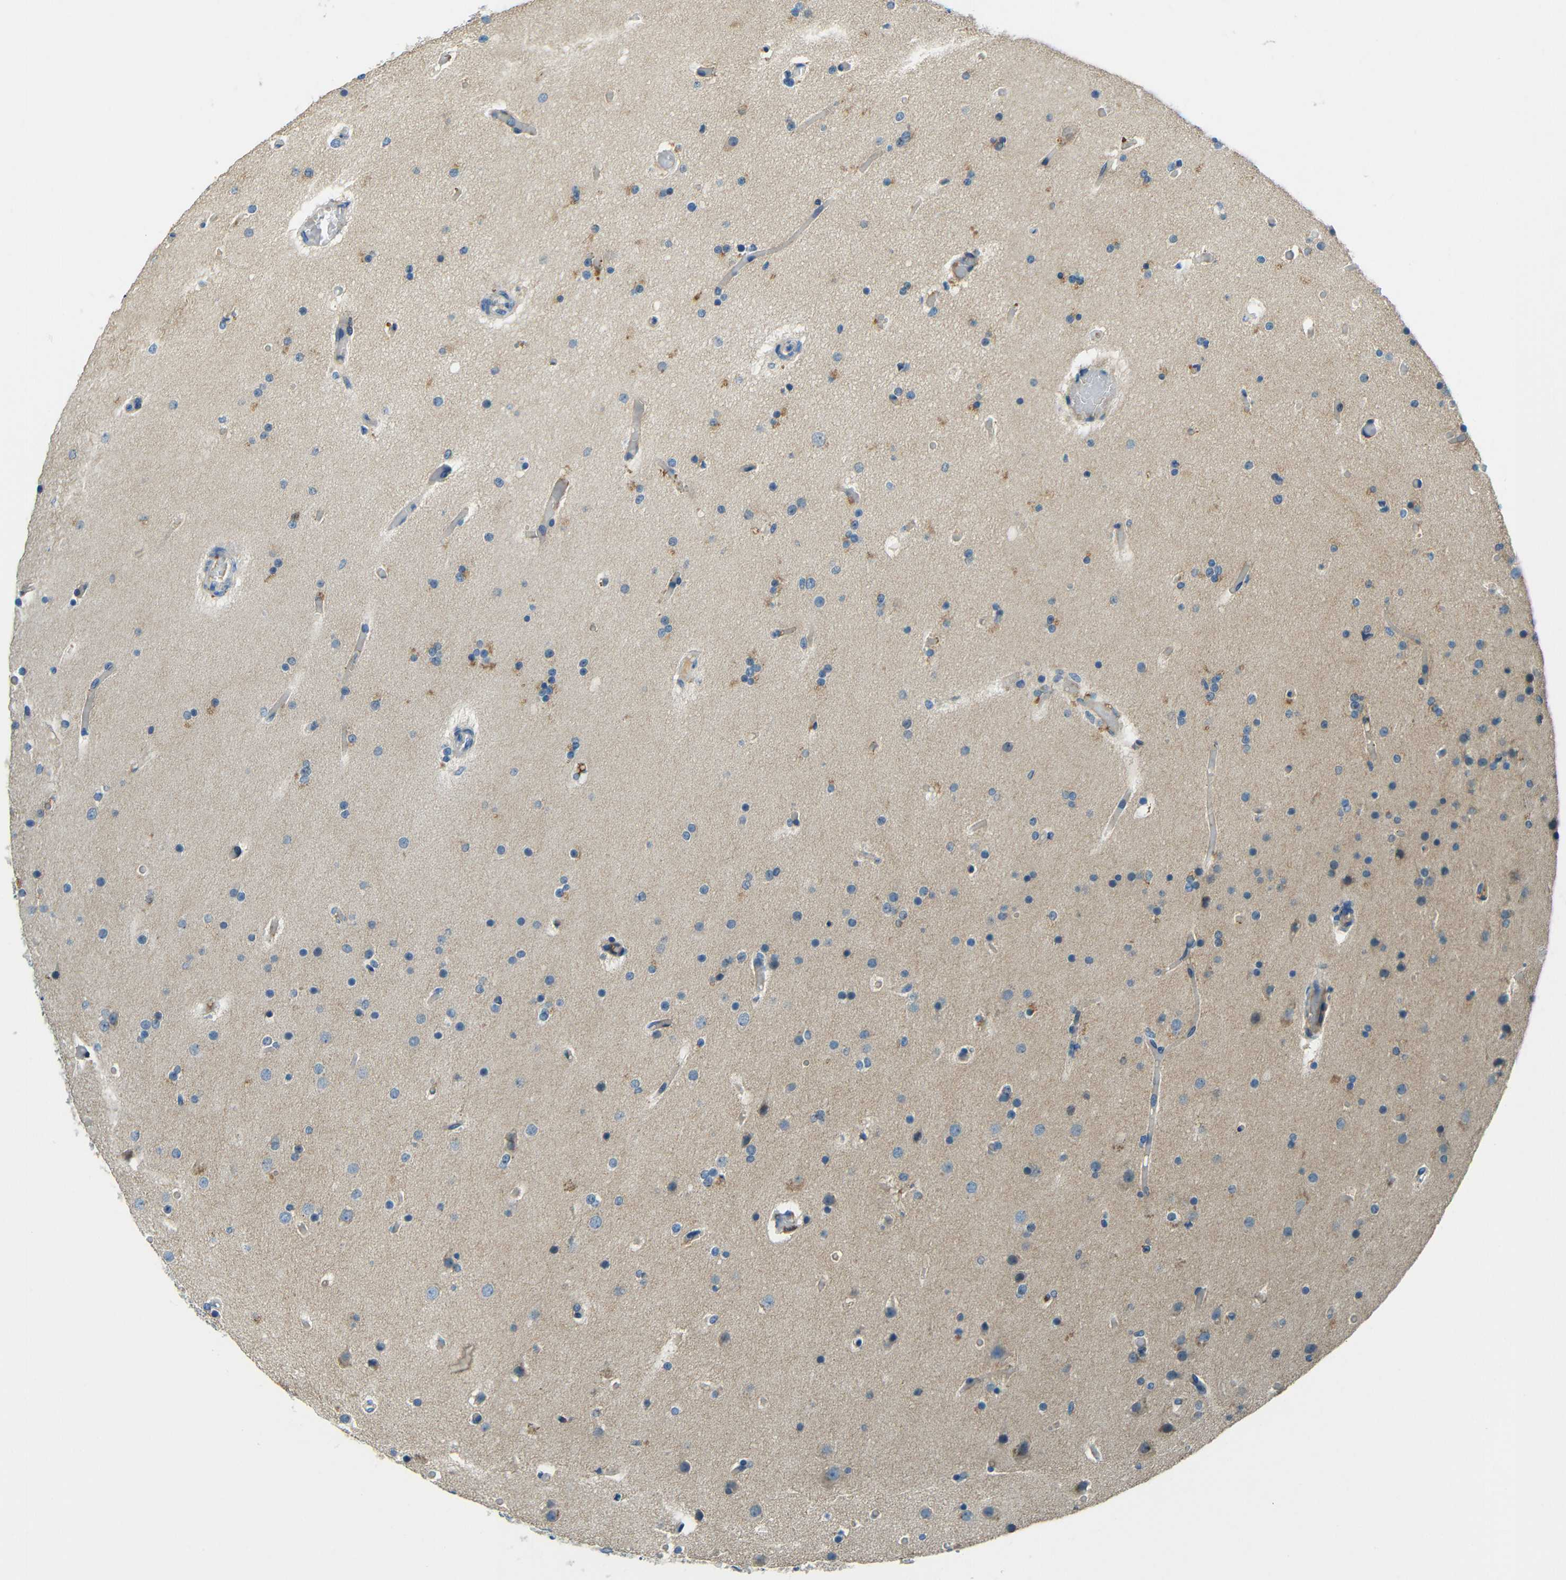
{"staining": {"intensity": "moderate", "quantity": "<25%", "location": "cytoplasmic/membranous"}, "tissue": "glioma", "cell_type": "Tumor cells", "image_type": "cancer", "snomed": [{"axis": "morphology", "description": "Glioma, malignant, High grade"}, {"axis": "topography", "description": "Cerebral cortex"}], "caption": "Protein expression analysis of glioma demonstrates moderate cytoplasmic/membranous positivity in about <25% of tumor cells. Nuclei are stained in blue.", "gene": "CYP26B1", "patient": {"sex": "female", "age": 36}}